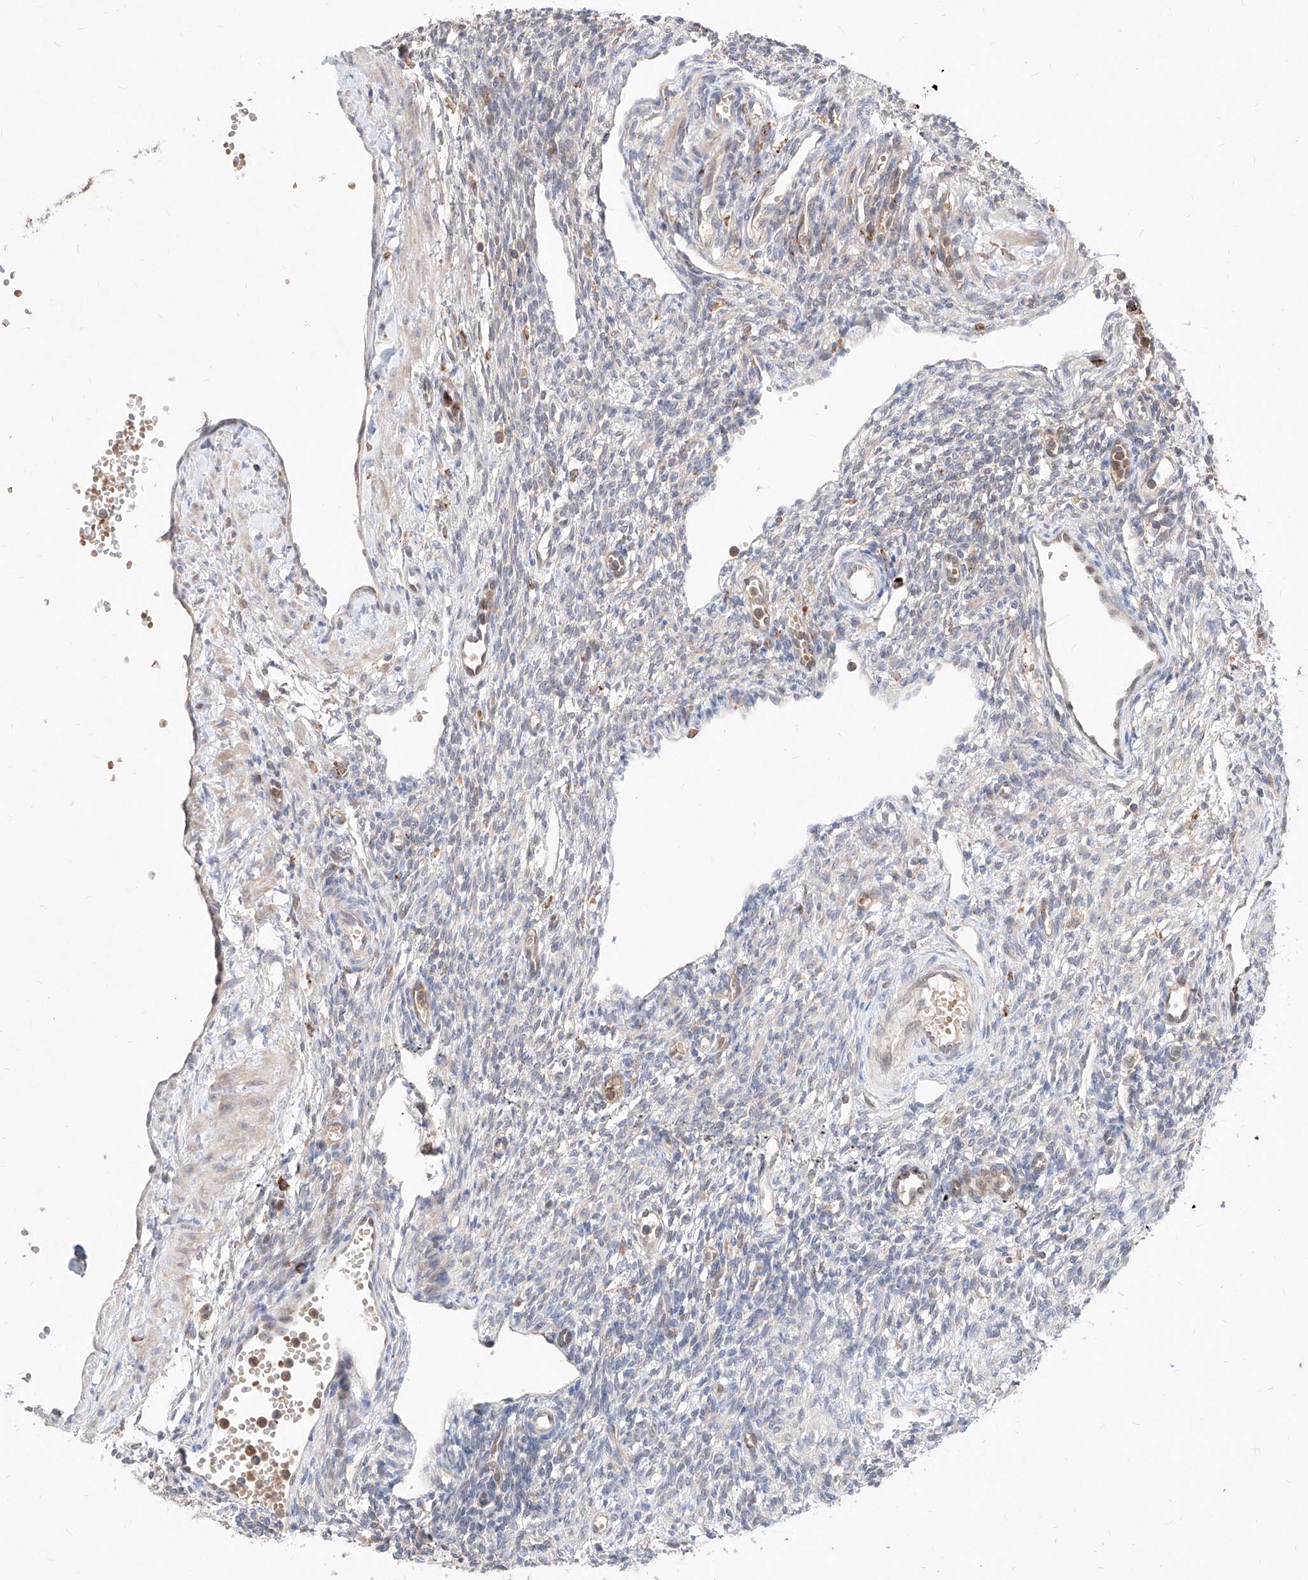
{"staining": {"intensity": "negative", "quantity": "none", "location": "none"}, "tissue": "ovary", "cell_type": "Ovarian stroma cells", "image_type": "normal", "snomed": [{"axis": "morphology", "description": "Normal tissue, NOS"}, {"axis": "morphology", "description": "Cyst, NOS"}, {"axis": "topography", "description": "Ovary"}], "caption": "This micrograph is of unremarkable ovary stained with IHC to label a protein in brown with the nuclei are counter-stained blue. There is no positivity in ovarian stroma cells. (Stains: DAB immunohistochemistry with hematoxylin counter stain, Microscopy: brightfield microscopy at high magnification).", "gene": "TSNAX", "patient": {"sex": "female", "age": 33}}